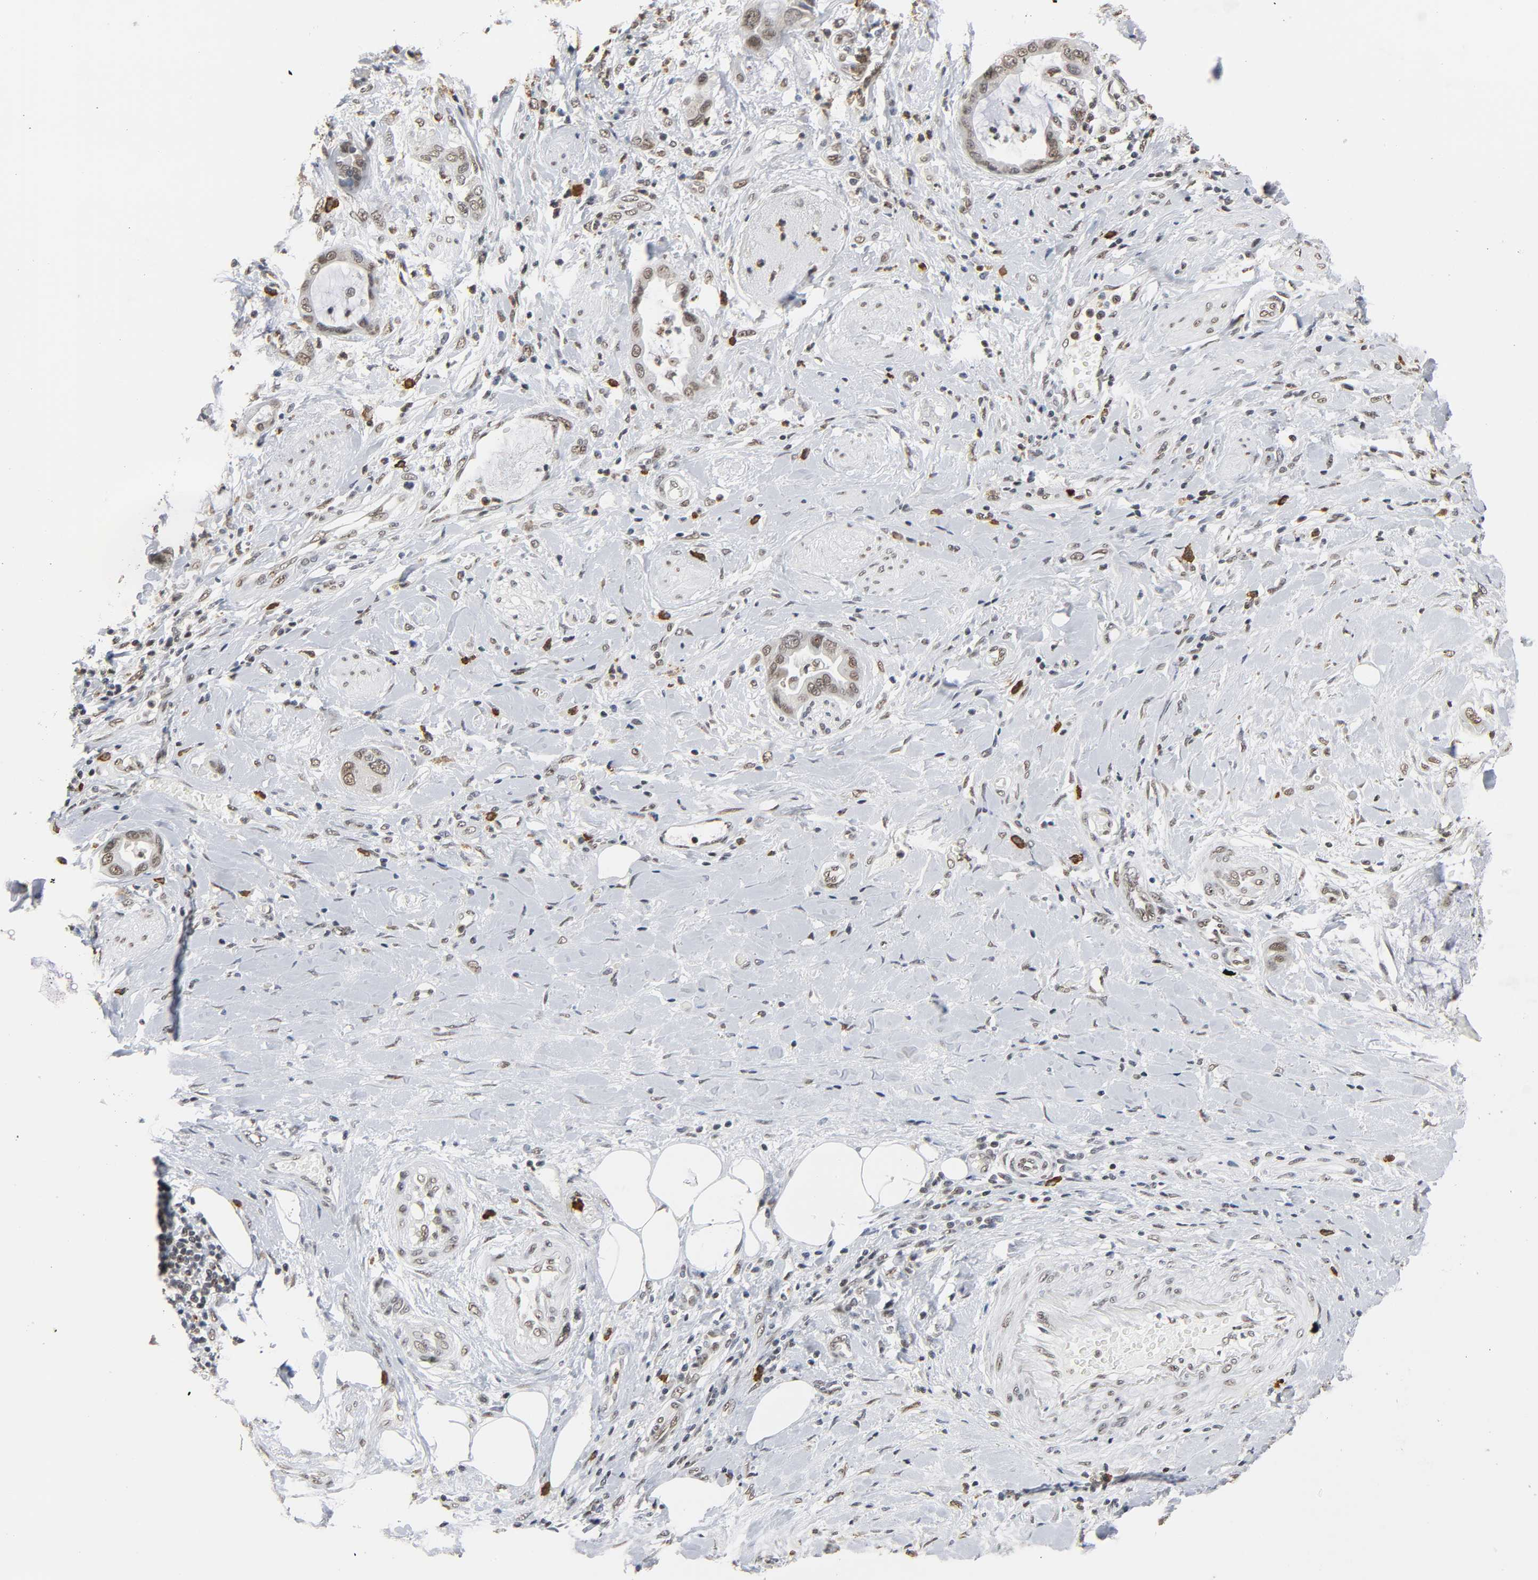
{"staining": {"intensity": "weak", "quantity": ">75%", "location": "nuclear"}, "tissue": "pancreatic cancer", "cell_type": "Tumor cells", "image_type": "cancer", "snomed": [{"axis": "morphology", "description": "Adenocarcinoma, NOS"}, {"axis": "morphology", "description": "Adenocarcinoma, metastatic, NOS"}, {"axis": "topography", "description": "Lymph node"}, {"axis": "topography", "description": "Pancreas"}, {"axis": "topography", "description": "Duodenum"}], "caption": "Metastatic adenocarcinoma (pancreatic) tissue exhibits weak nuclear positivity in about >75% of tumor cells, visualized by immunohistochemistry.", "gene": "SUMO1", "patient": {"sex": "female", "age": 64}}